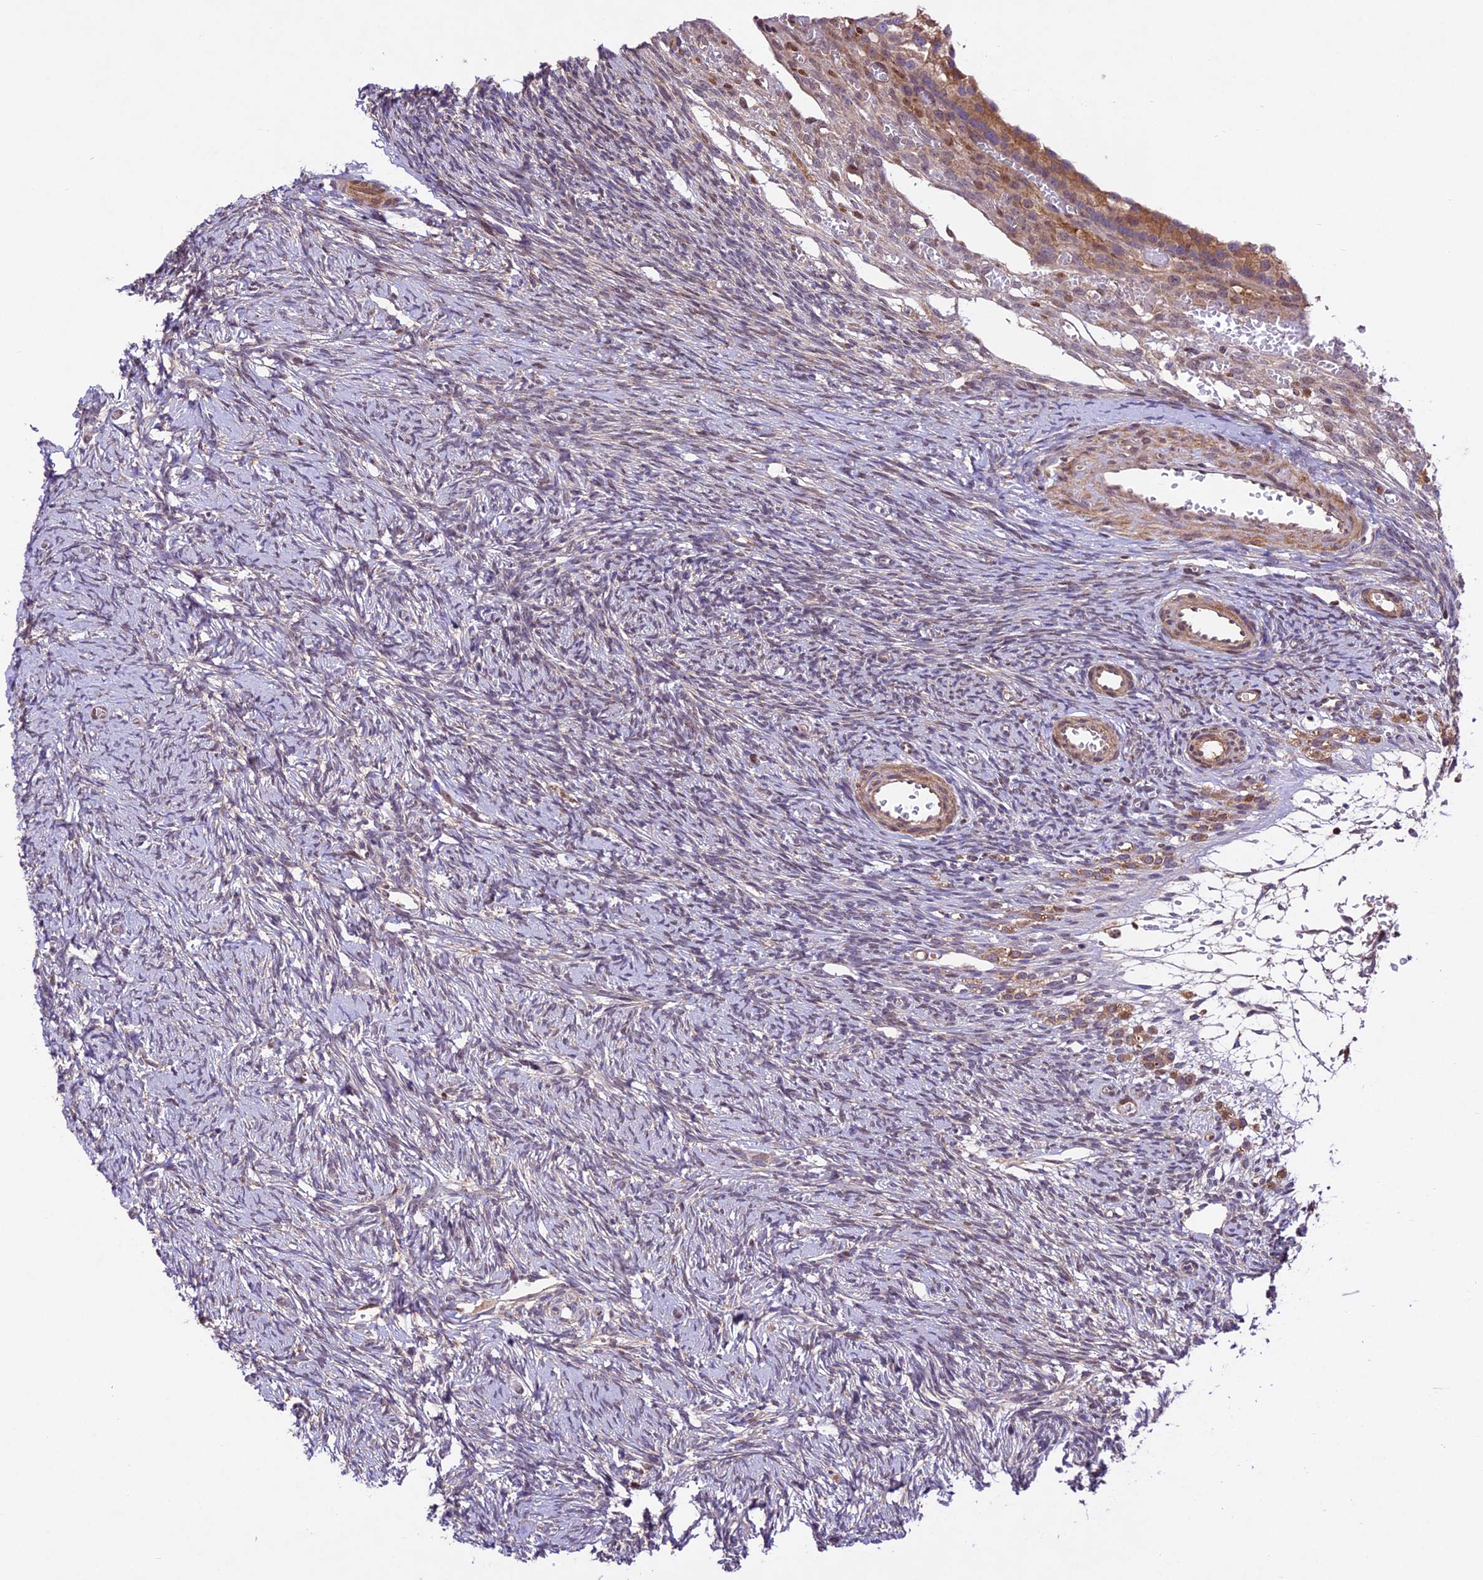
{"staining": {"intensity": "negative", "quantity": "none", "location": "none"}, "tissue": "ovary", "cell_type": "Ovarian stroma cells", "image_type": "normal", "snomed": [{"axis": "morphology", "description": "Normal tissue, NOS"}, {"axis": "topography", "description": "Ovary"}], "caption": "A micrograph of ovary stained for a protein exhibits no brown staining in ovarian stroma cells.", "gene": "CCSER1", "patient": {"sex": "female", "age": 39}}